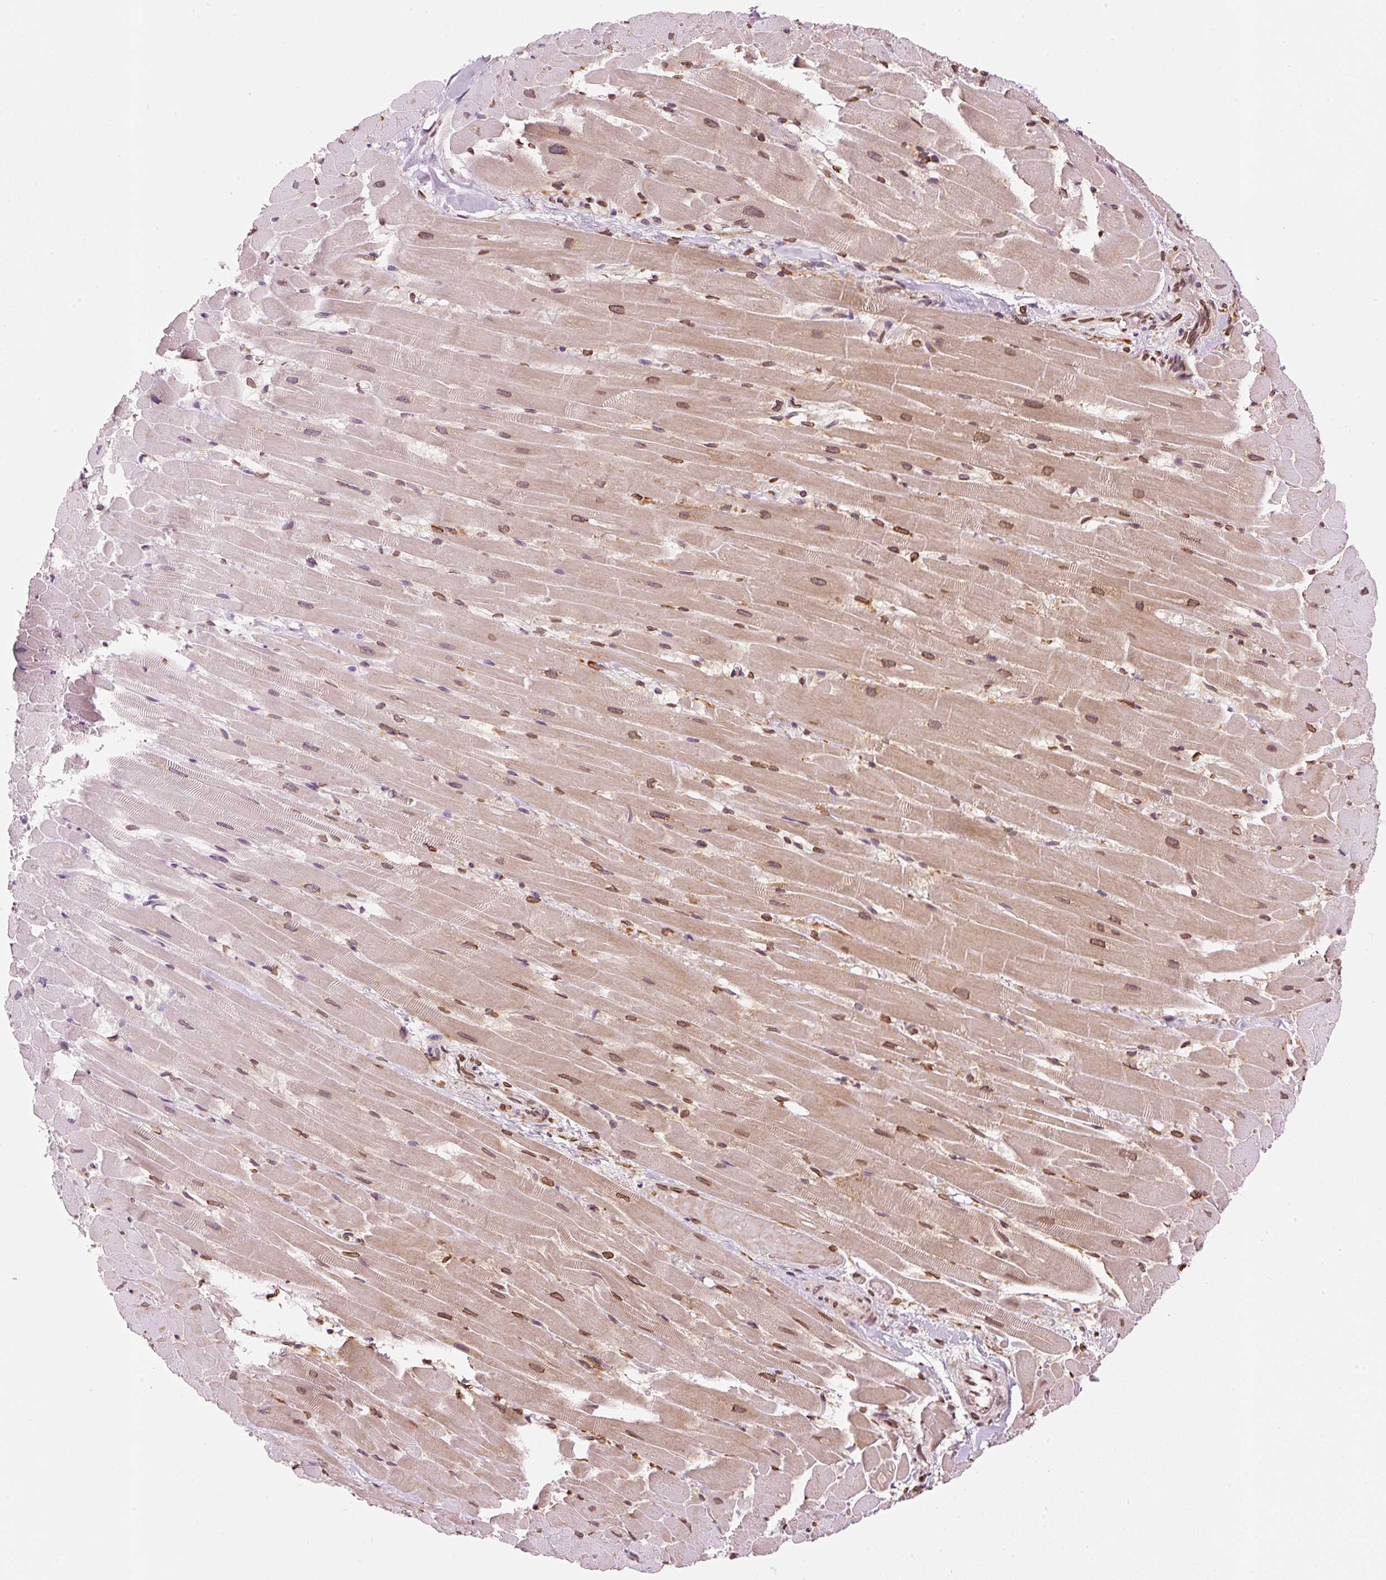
{"staining": {"intensity": "moderate", "quantity": ">75%", "location": "cytoplasmic/membranous,nuclear"}, "tissue": "heart muscle", "cell_type": "Cardiomyocytes", "image_type": "normal", "snomed": [{"axis": "morphology", "description": "Normal tissue, NOS"}, {"axis": "topography", "description": "Heart"}], "caption": "This is a micrograph of immunohistochemistry (IHC) staining of normal heart muscle, which shows moderate staining in the cytoplasmic/membranous,nuclear of cardiomyocytes.", "gene": "ZNF224", "patient": {"sex": "male", "age": 37}}